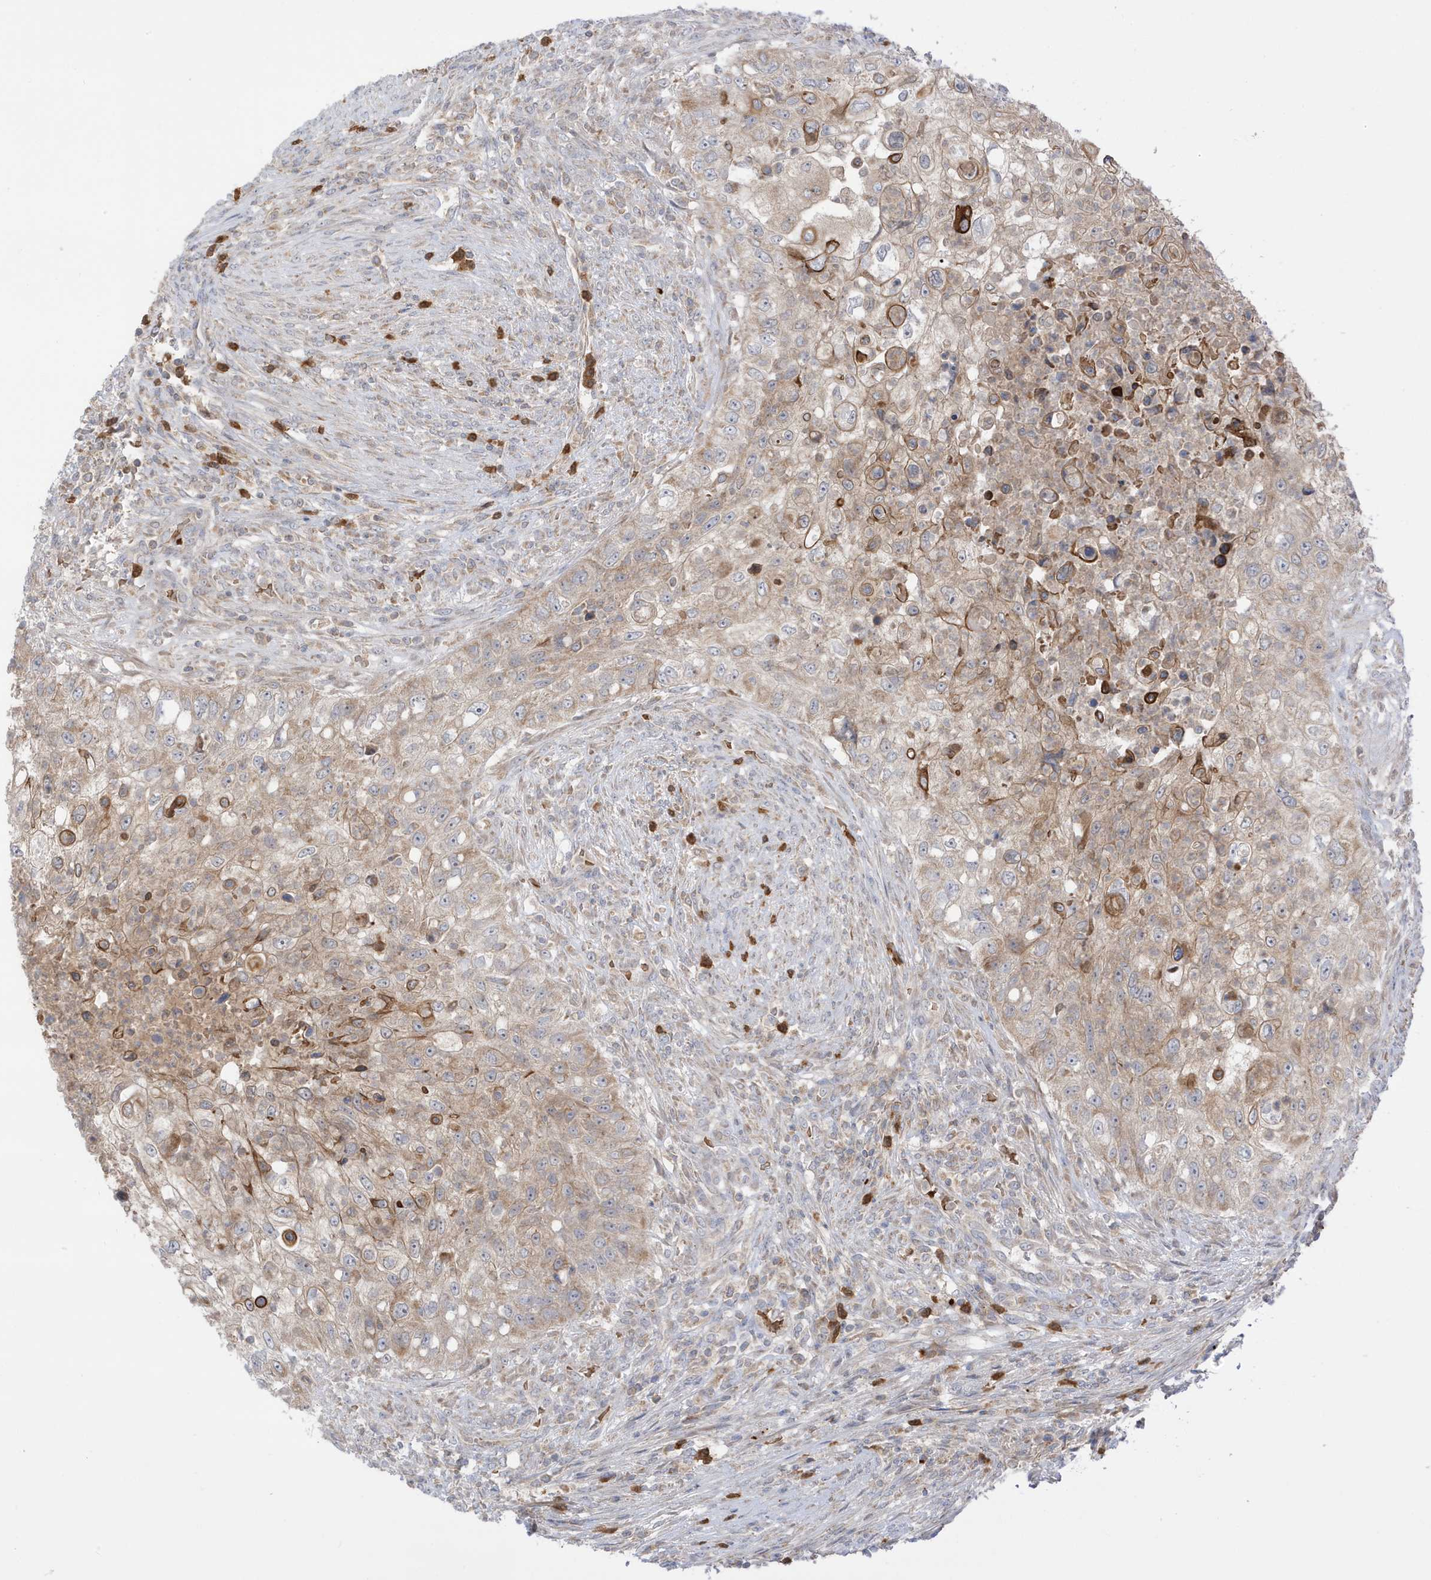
{"staining": {"intensity": "moderate", "quantity": ">75%", "location": "cytoplasmic/membranous"}, "tissue": "urothelial cancer", "cell_type": "Tumor cells", "image_type": "cancer", "snomed": [{"axis": "morphology", "description": "Urothelial carcinoma, High grade"}, {"axis": "topography", "description": "Urinary bladder"}], "caption": "Human urothelial cancer stained with a brown dye reveals moderate cytoplasmic/membranous positive staining in about >75% of tumor cells.", "gene": "NPPC", "patient": {"sex": "female", "age": 60}}